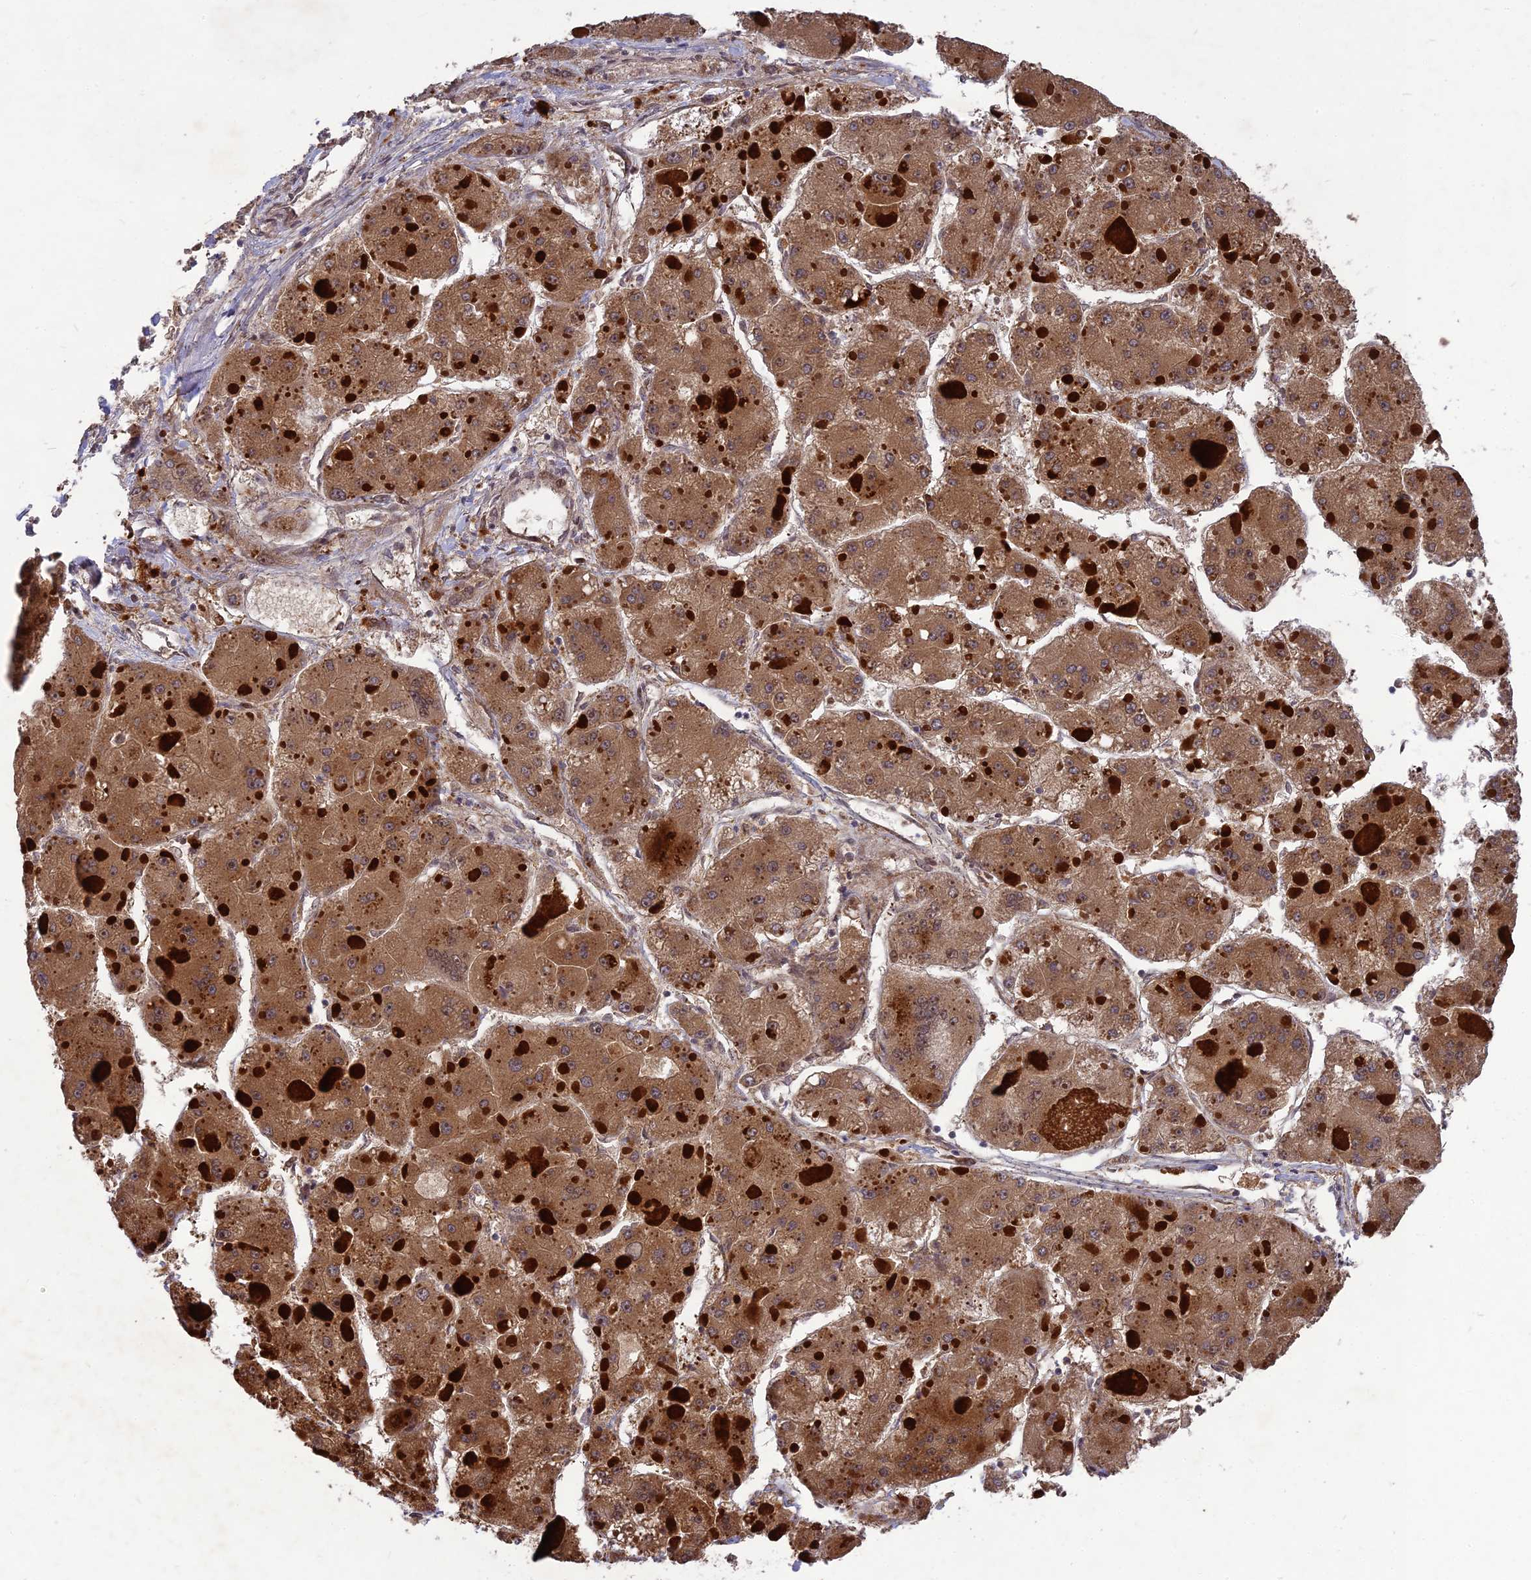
{"staining": {"intensity": "moderate", "quantity": ">75%", "location": "cytoplasmic/membranous"}, "tissue": "liver cancer", "cell_type": "Tumor cells", "image_type": "cancer", "snomed": [{"axis": "morphology", "description": "Carcinoma, Hepatocellular, NOS"}, {"axis": "topography", "description": "Liver"}], "caption": "High-magnification brightfield microscopy of liver cancer (hepatocellular carcinoma) stained with DAB (brown) and counterstained with hematoxylin (blue). tumor cells exhibit moderate cytoplasmic/membranous positivity is present in about>75% of cells. (DAB (3,3'-diaminobenzidine) IHC with brightfield microscopy, high magnification).", "gene": "TMUB2", "patient": {"sex": "female", "age": 73}}